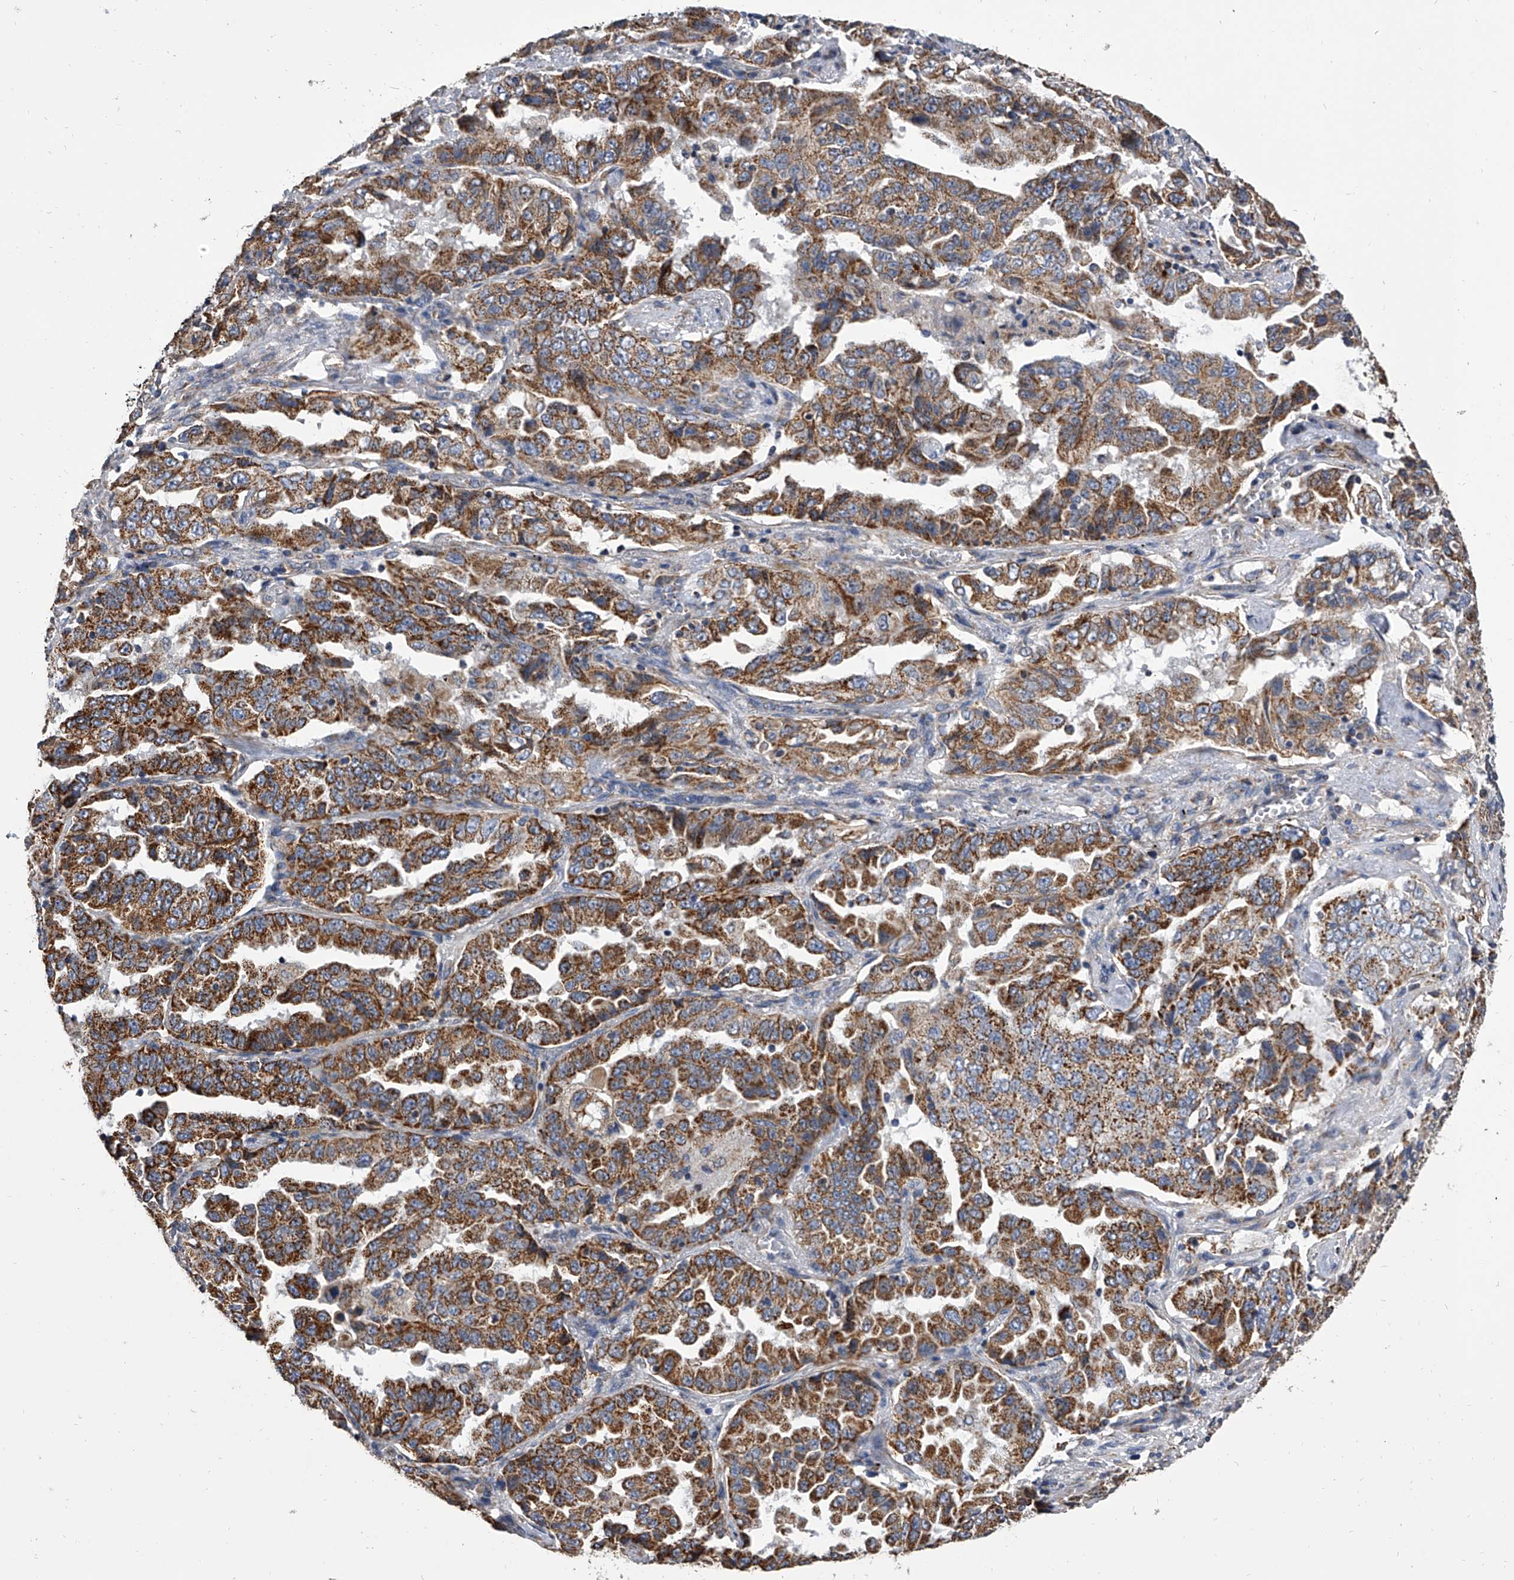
{"staining": {"intensity": "strong", "quantity": ">75%", "location": "cytoplasmic/membranous"}, "tissue": "lung cancer", "cell_type": "Tumor cells", "image_type": "cancer", "snomed": [{"axis": "morphology", "description": "Adenocarcinoma, NOS"}, {"axis": "topography", "description": "Lung"}], "caption": "Immunohistochemical staining of human lung cancer (adenocarcinoma) exhibits strong cytoplasmic/membranous protein staining in approximately >75% of tumor cells. (Stains: DAB (3,3'-diaminobenzidine) in brown, nuclei in blue, Microscopy: brightfield microscopy at high magnification).", "gene": "MRPL28", "patient": {"sex": "female", "age": 51}}